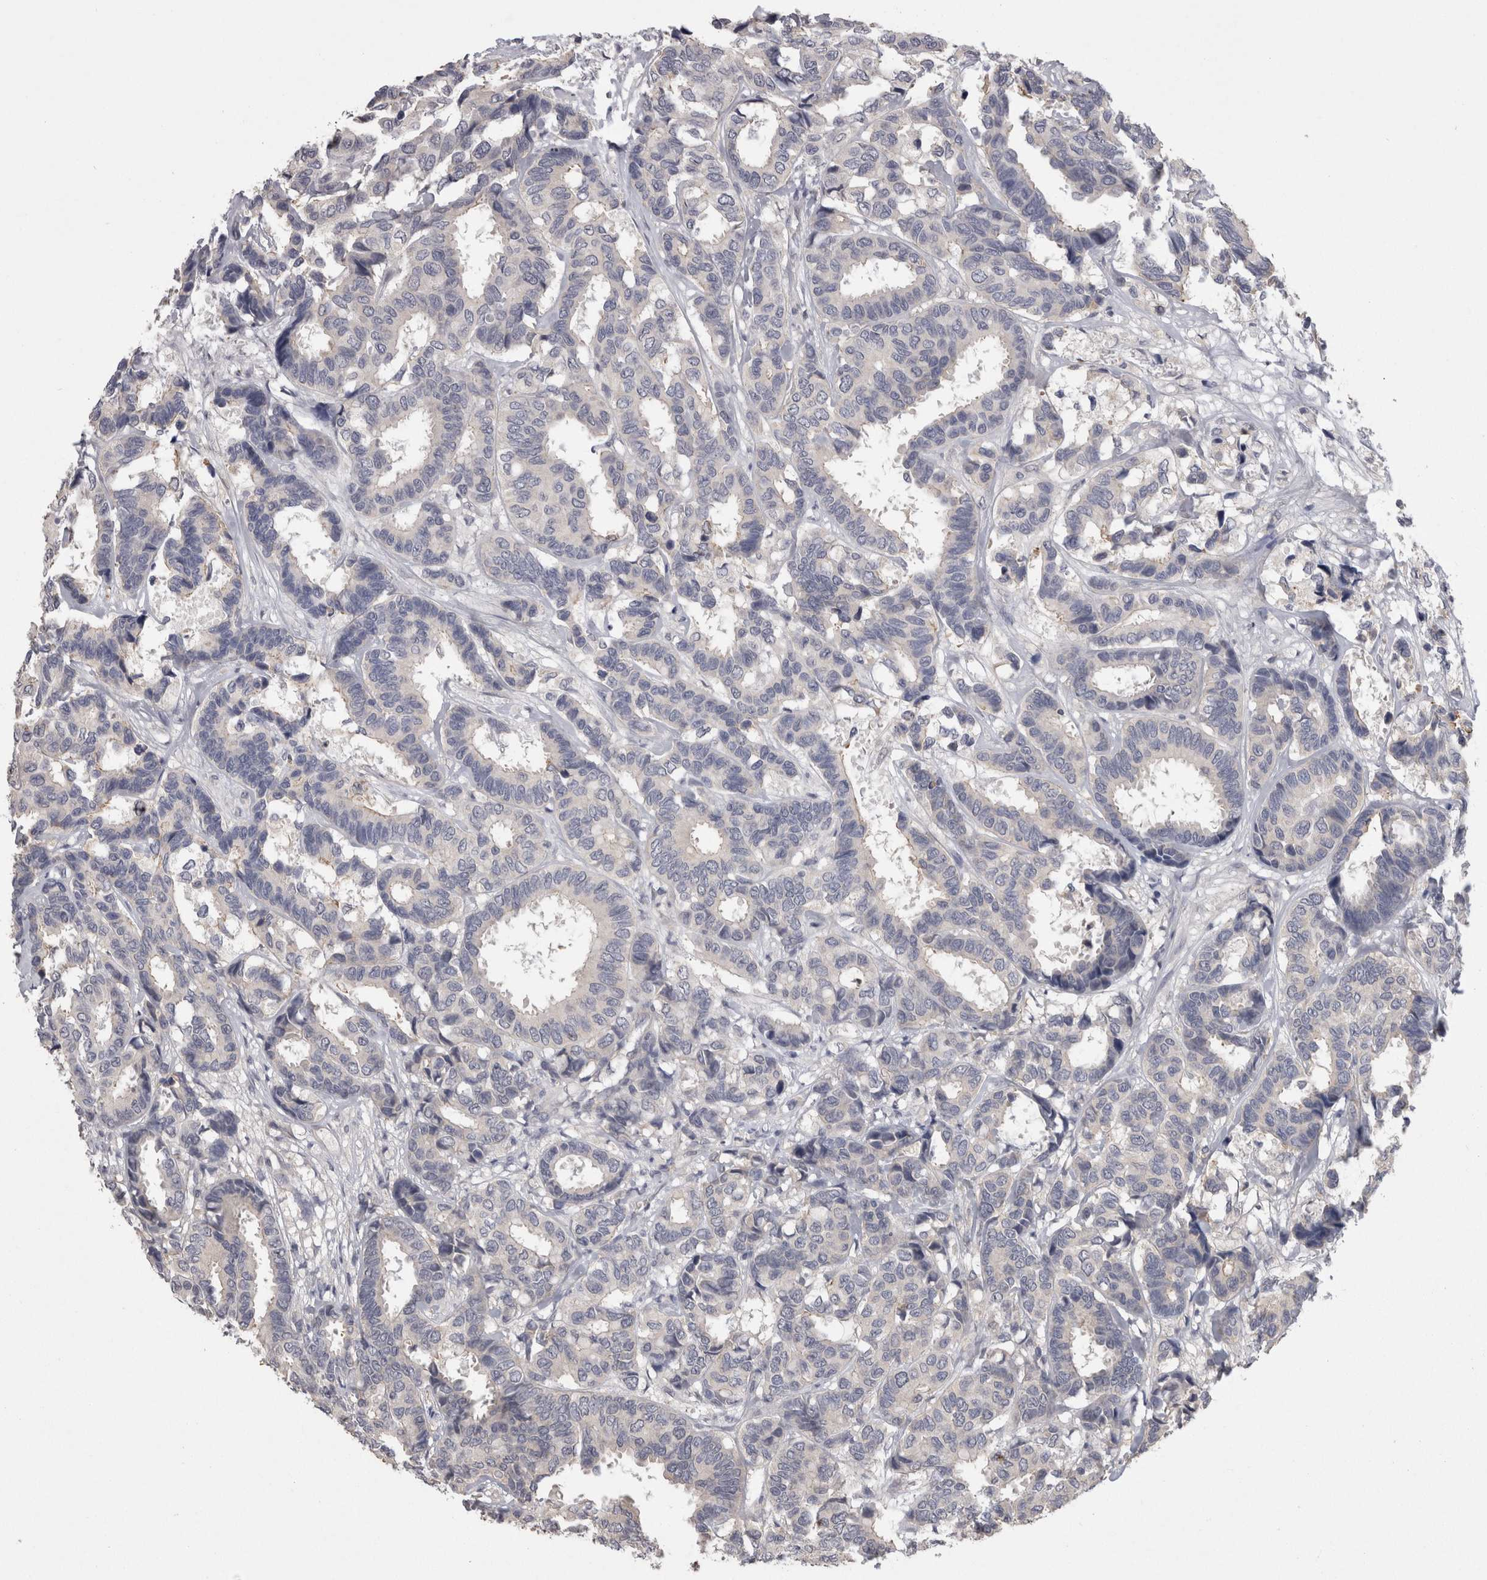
{"staining": {"intensity": "negative", "quantity": "none", "location": "none"}, "tissue": "breast cancer", "cell_type": "Tumor cells", "image_type": "cancer", "snomed": [{"axis": "morphology", "description": "Duct carcinoma"}, {"axis": "topography", "description": "Breast"}], "caption": "This is a photomicrograph of IHC staining of breast cancer, which shows no expression in tumor cells.", "gene": "PON3", "patient": {"sex": "female", "age": 87}}